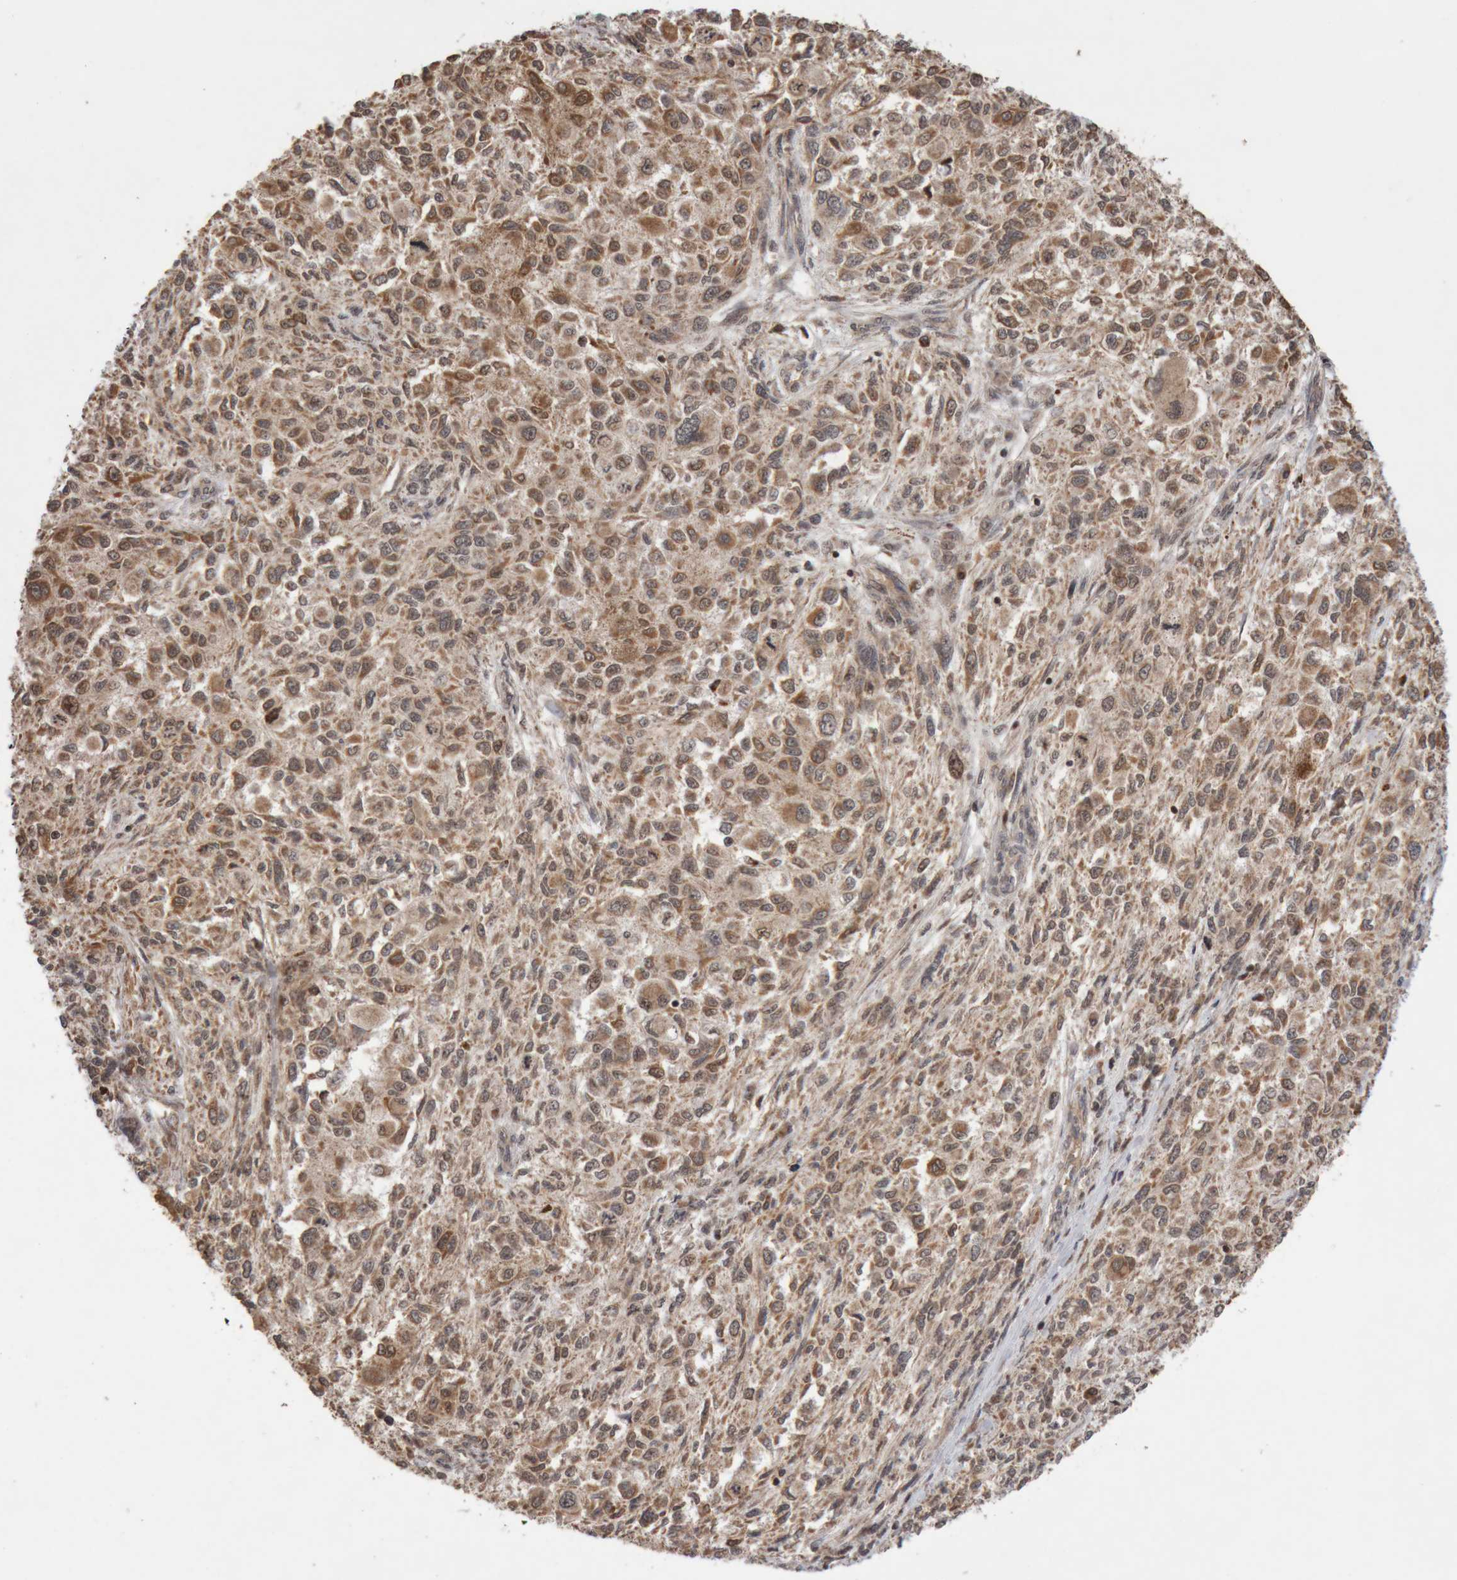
{"staining": {"intensity": "moderate", "quantity": "25%-75%", "location": "cytoplasmic/membranous"}, "tissue": "melanoma", "cell_type": "Tumor cells", "image_type": "cancer", "snomed": [{"axis": "morphology", "description": "Necrosis, NOS"}, {"axis": "morphology", "description": "Malignant melanoma, NOS"}, {"axis": "topography", "description": "Skin"}], "caption": "Immunohistochemical staining of human malignant melanoma demonstrates medium levels of moderate cytoplasmic/membranous protein positivity in about 25%-75% of tumor cells.", "gene": "KIF21B", "patient": {"sex": "female", "age": 87}}